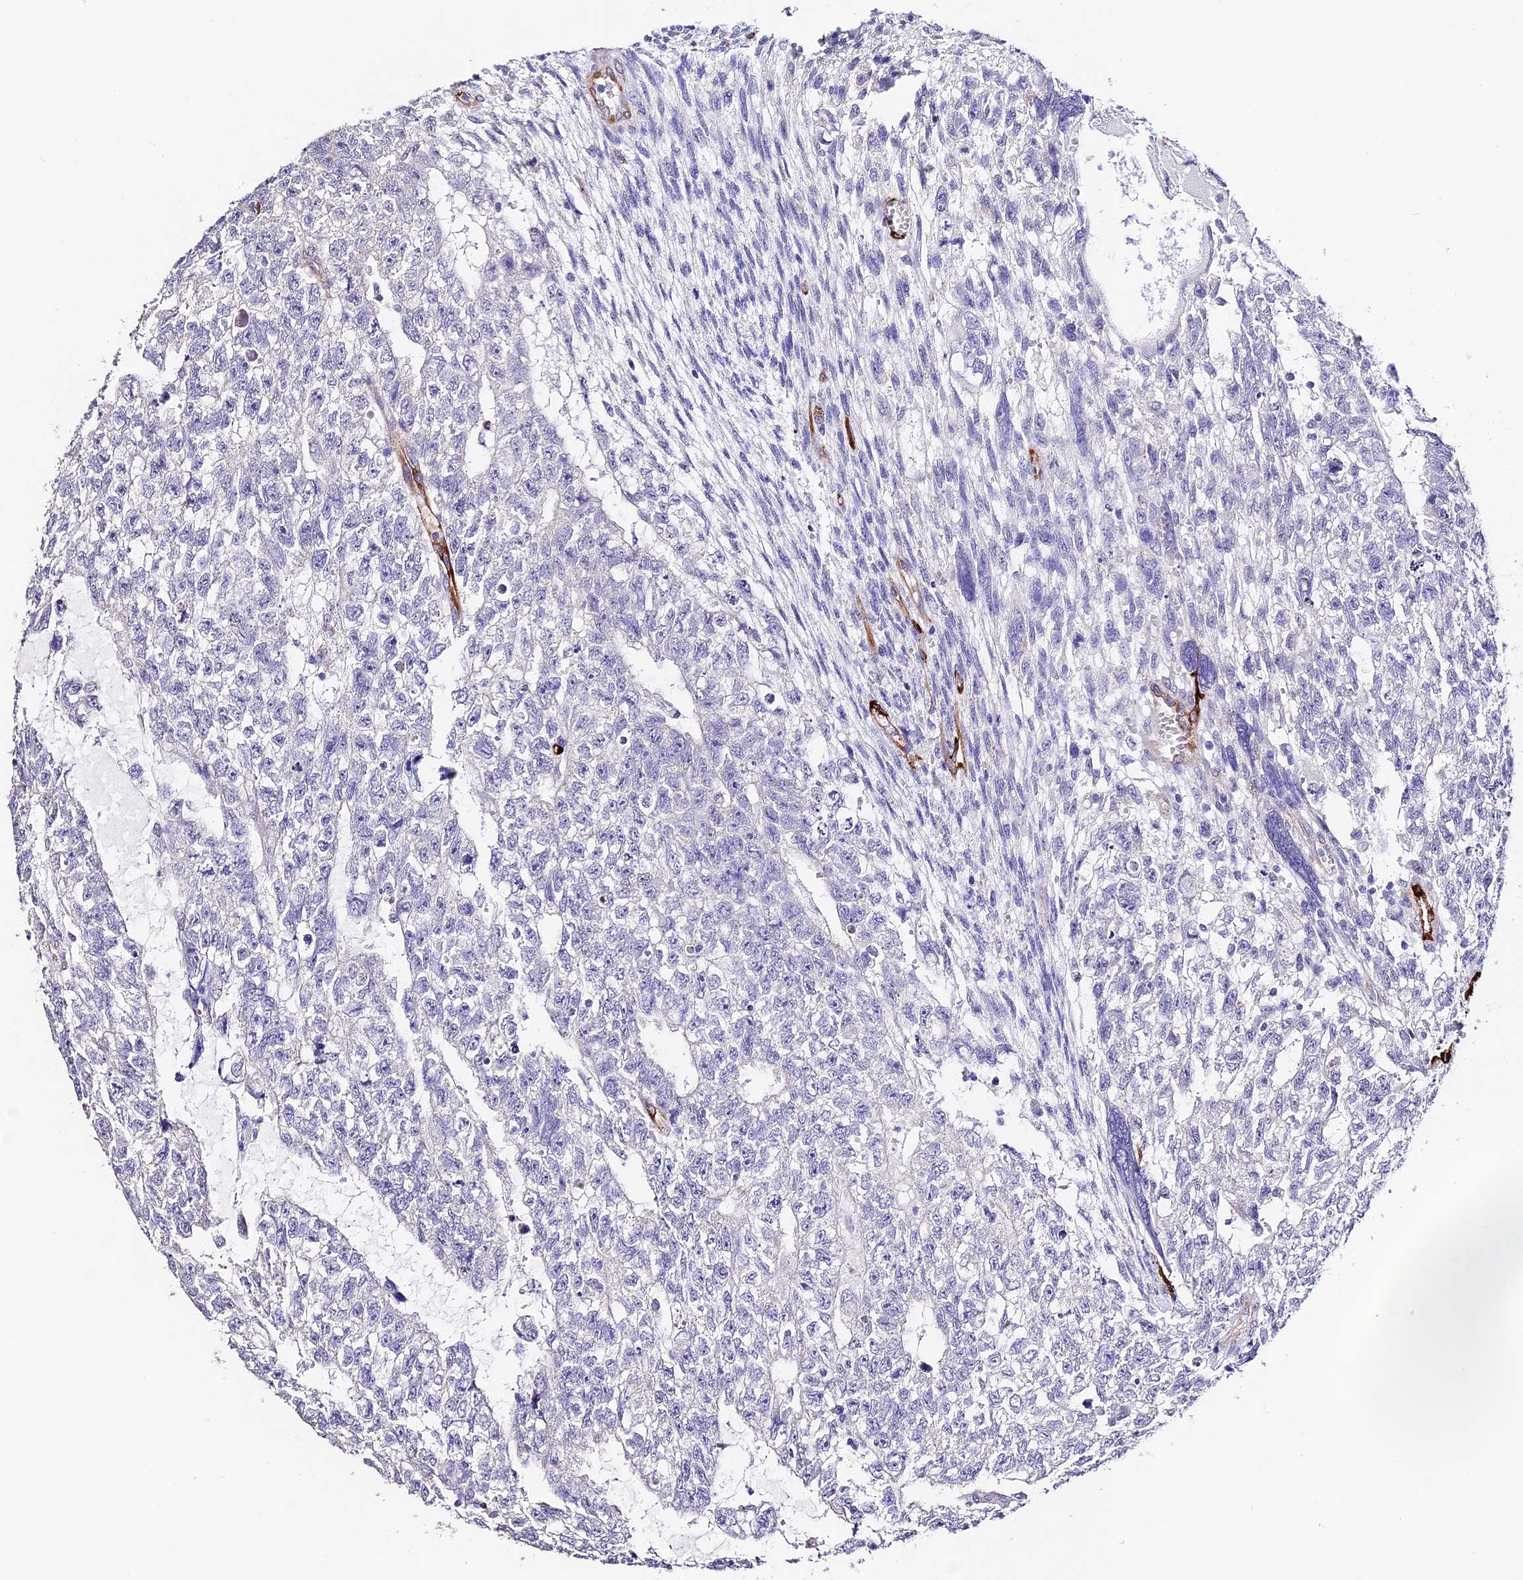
{"staining": {"intensity": "negative", "quantity": "none", "location": "none"}, "tissue": "testis cancer", "cell_type": "Tumor cells", "image_type": "cancer", "snomed": [{"axis": "morphology", "description": "Carcinoma, Embryonal, NOS"}, {"axis": "topography", "description": "Testis"}], "caption": "Immunohistochemistry of human testis embryonal carcinoma displays no staining in tumor cells.", "gene": "ESM1", "patient": {"sex": "male", "age": 26}}